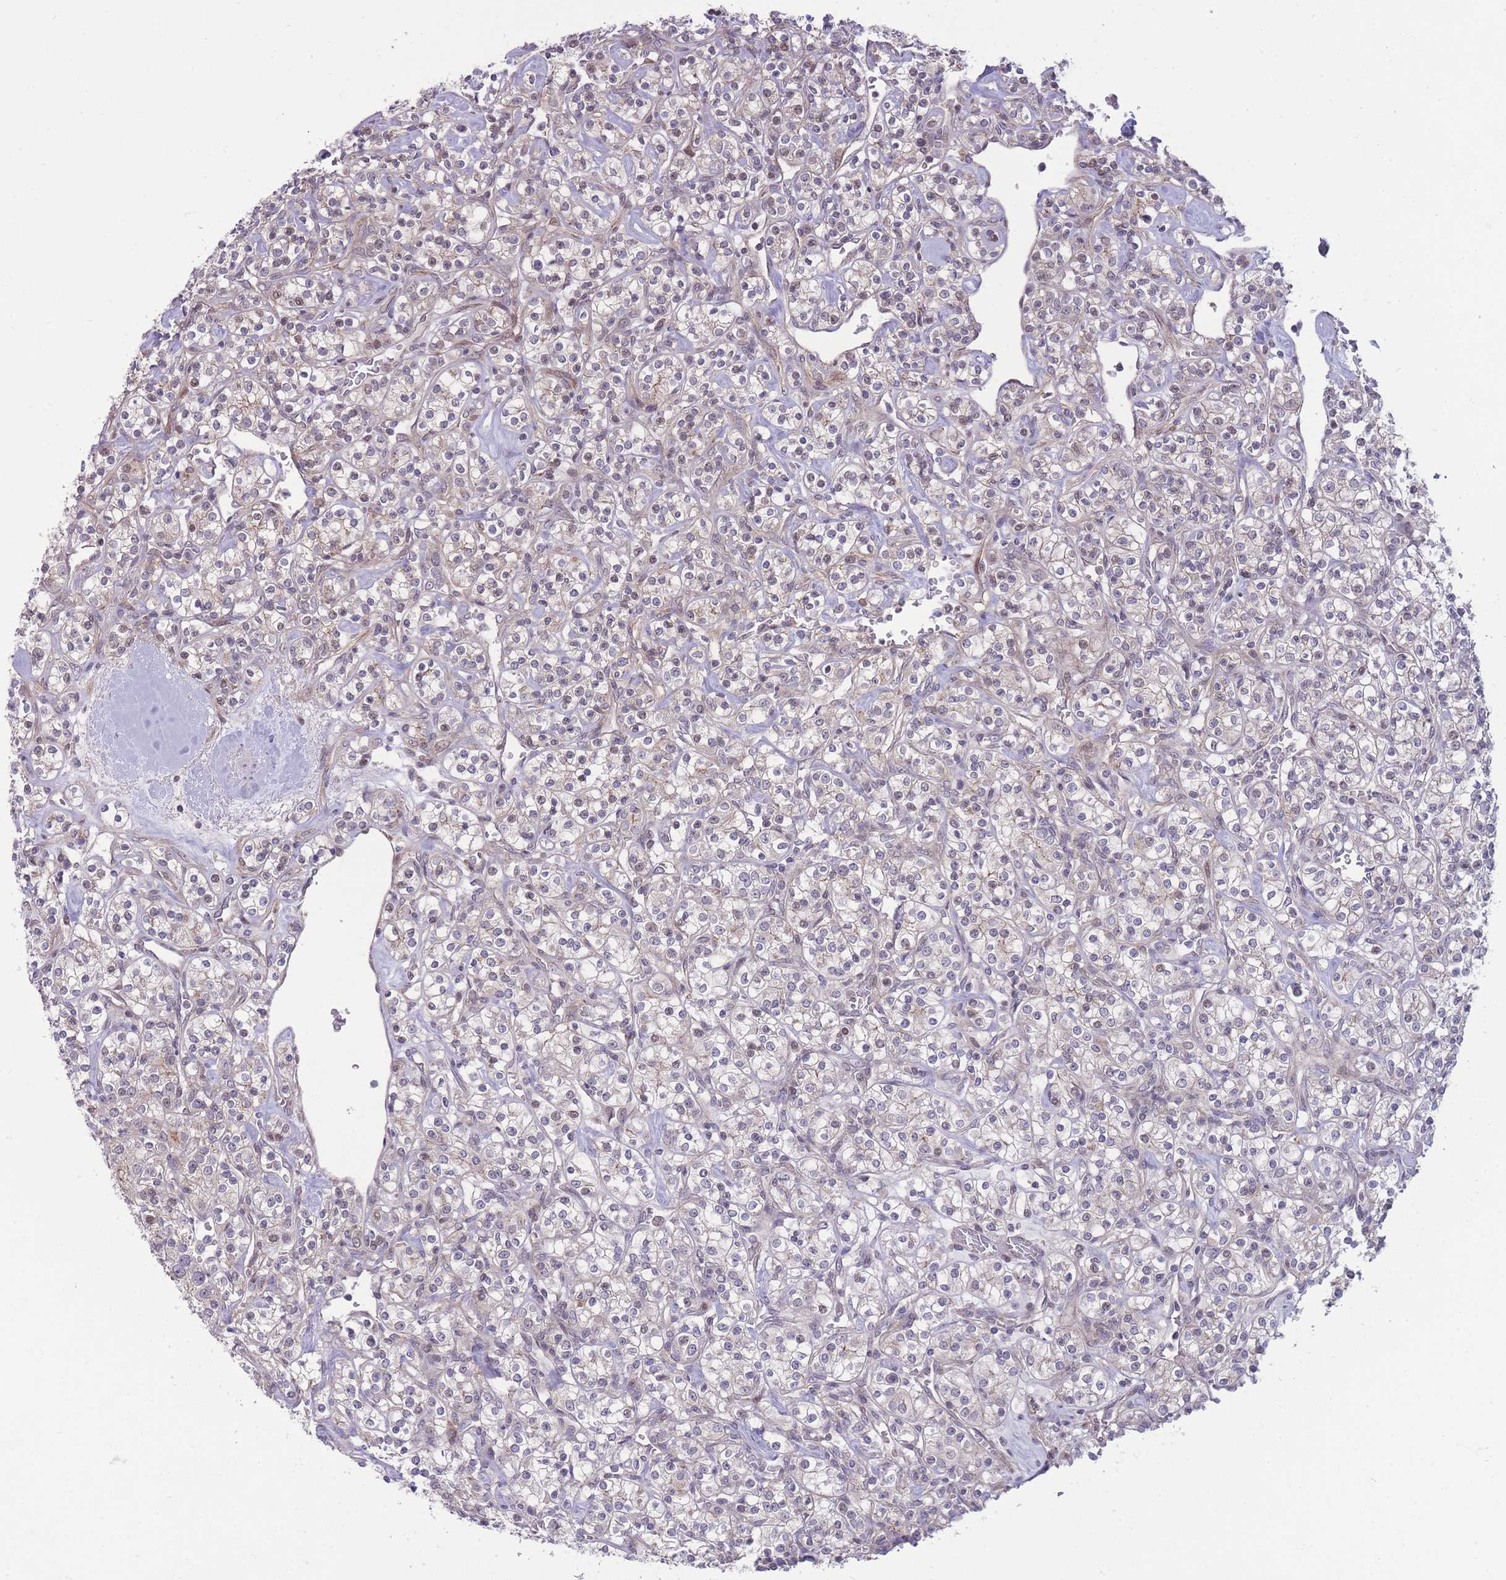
{"staining": {"intensity": "negative", "quantity": "none", "location": "none"}, "tissue": "renal cancer", "cell_type": "Tumor cells", "image_type": "cancer", "snomed": [{"axis": "morphology", "description": "Adenocarcinoma, NOS"}, {"axis": "topography", "description": "Kidney"}], "caption": "Renal adenocarcinoma stained for a protein using IHC reveals no positivity tumor cells.", "gene": "RIC8A", "patient": {"sex": "male", "age": 77}}